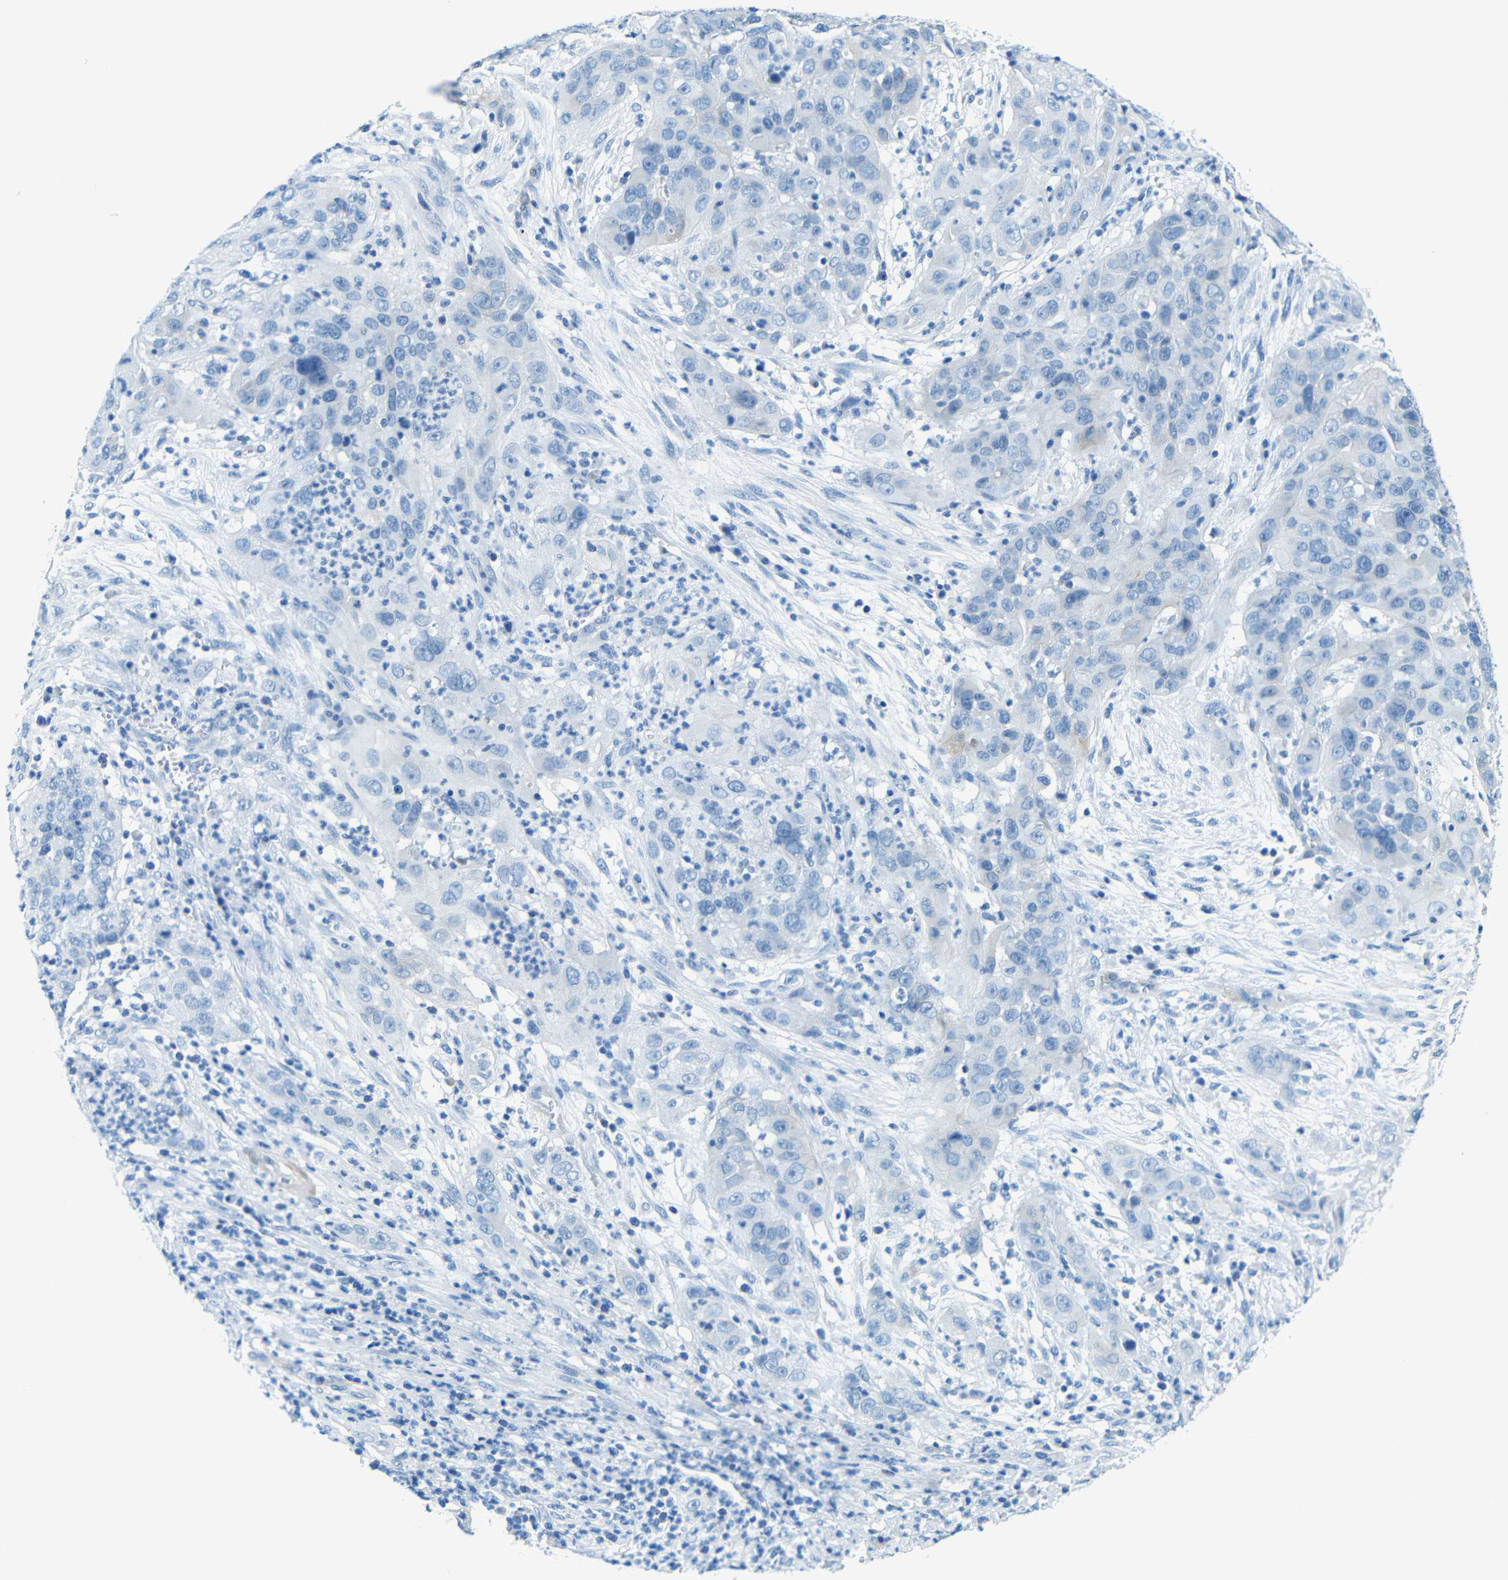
{"staining": {"intensity": "negative", "quantity": "none", "location": "none"}, "tissue": "cervical cancer", "cell_type": "Tumor cells", "image_type": "cancer", "snomed": [{"axis": "morphology", "description": "Squamous cell carcinoma, NOS"}, {"axis": "topography", "description": "Cervix"}], "caption": "This is a micrograph of immunohistochemistry (IHC) staining of cervical cancer (squamous cell carcinoma), which shows no positivity in tumor cells. Nuclei are stained in blue.", "gene": "MAP2", "patient": {"sex": "female", "age": 32}}